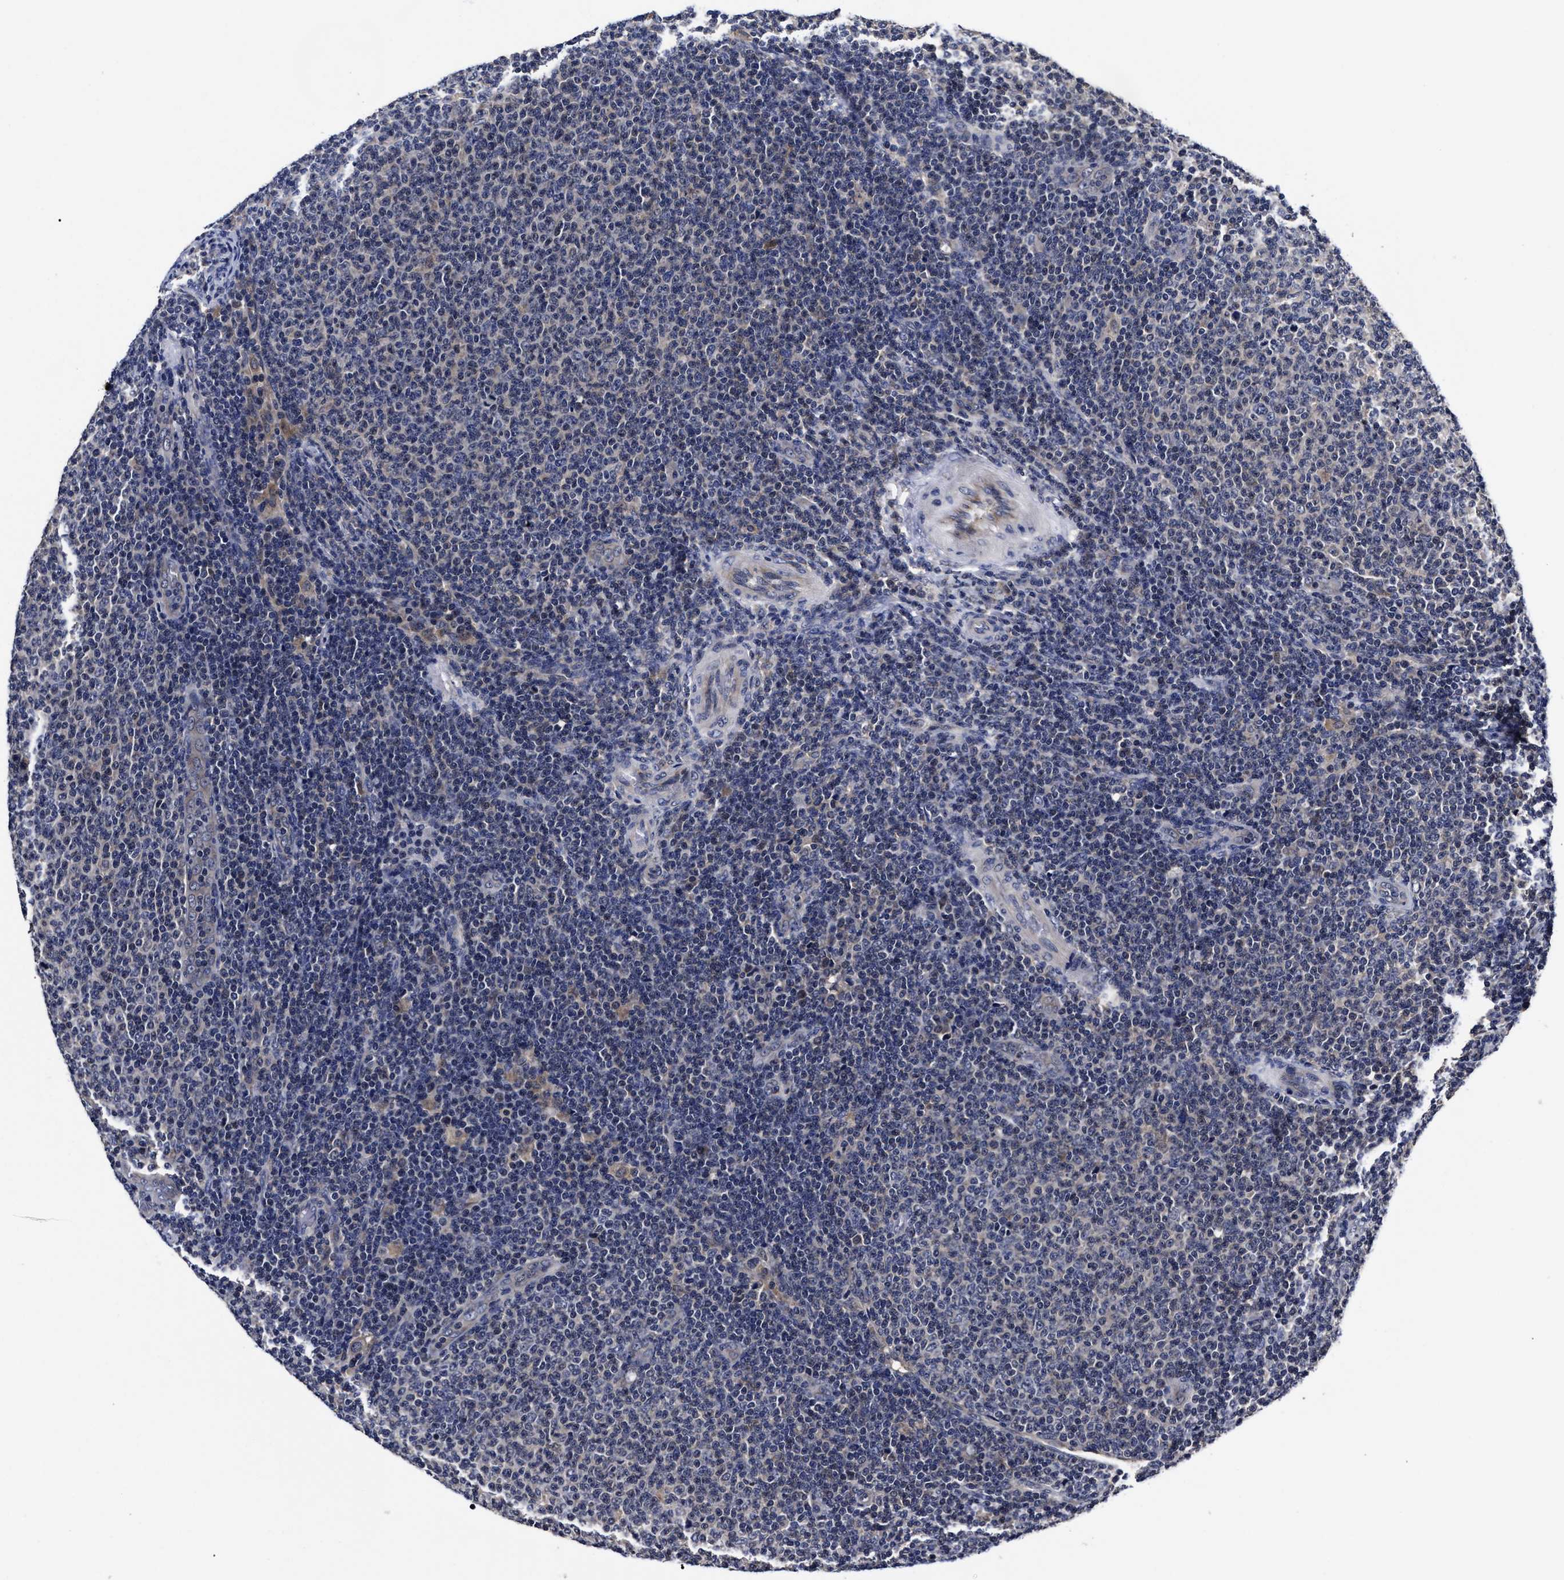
{"staining": {"intensity": "weak", "quantity": "<25%", "location": "cytoplasmic/membranous"}, "tissue": "lymphoma", "cell_type": "Tumor cells", "image_type": "cancer", "snomed": [{"axis": "morphology", "description": "Malignant lymphoma, non-Hodgkin's type, Low grade"}, {"axis": "topography", "description": "Lymph node"}], "caption": "This is an immunohistochemistry histopathology image of low-grade malignant lymphoma, non-Hodgkin's type. There is no expression in tumor cells.", "gene": "SOCS5", "patient": {"sex": "male", "age": 66}}